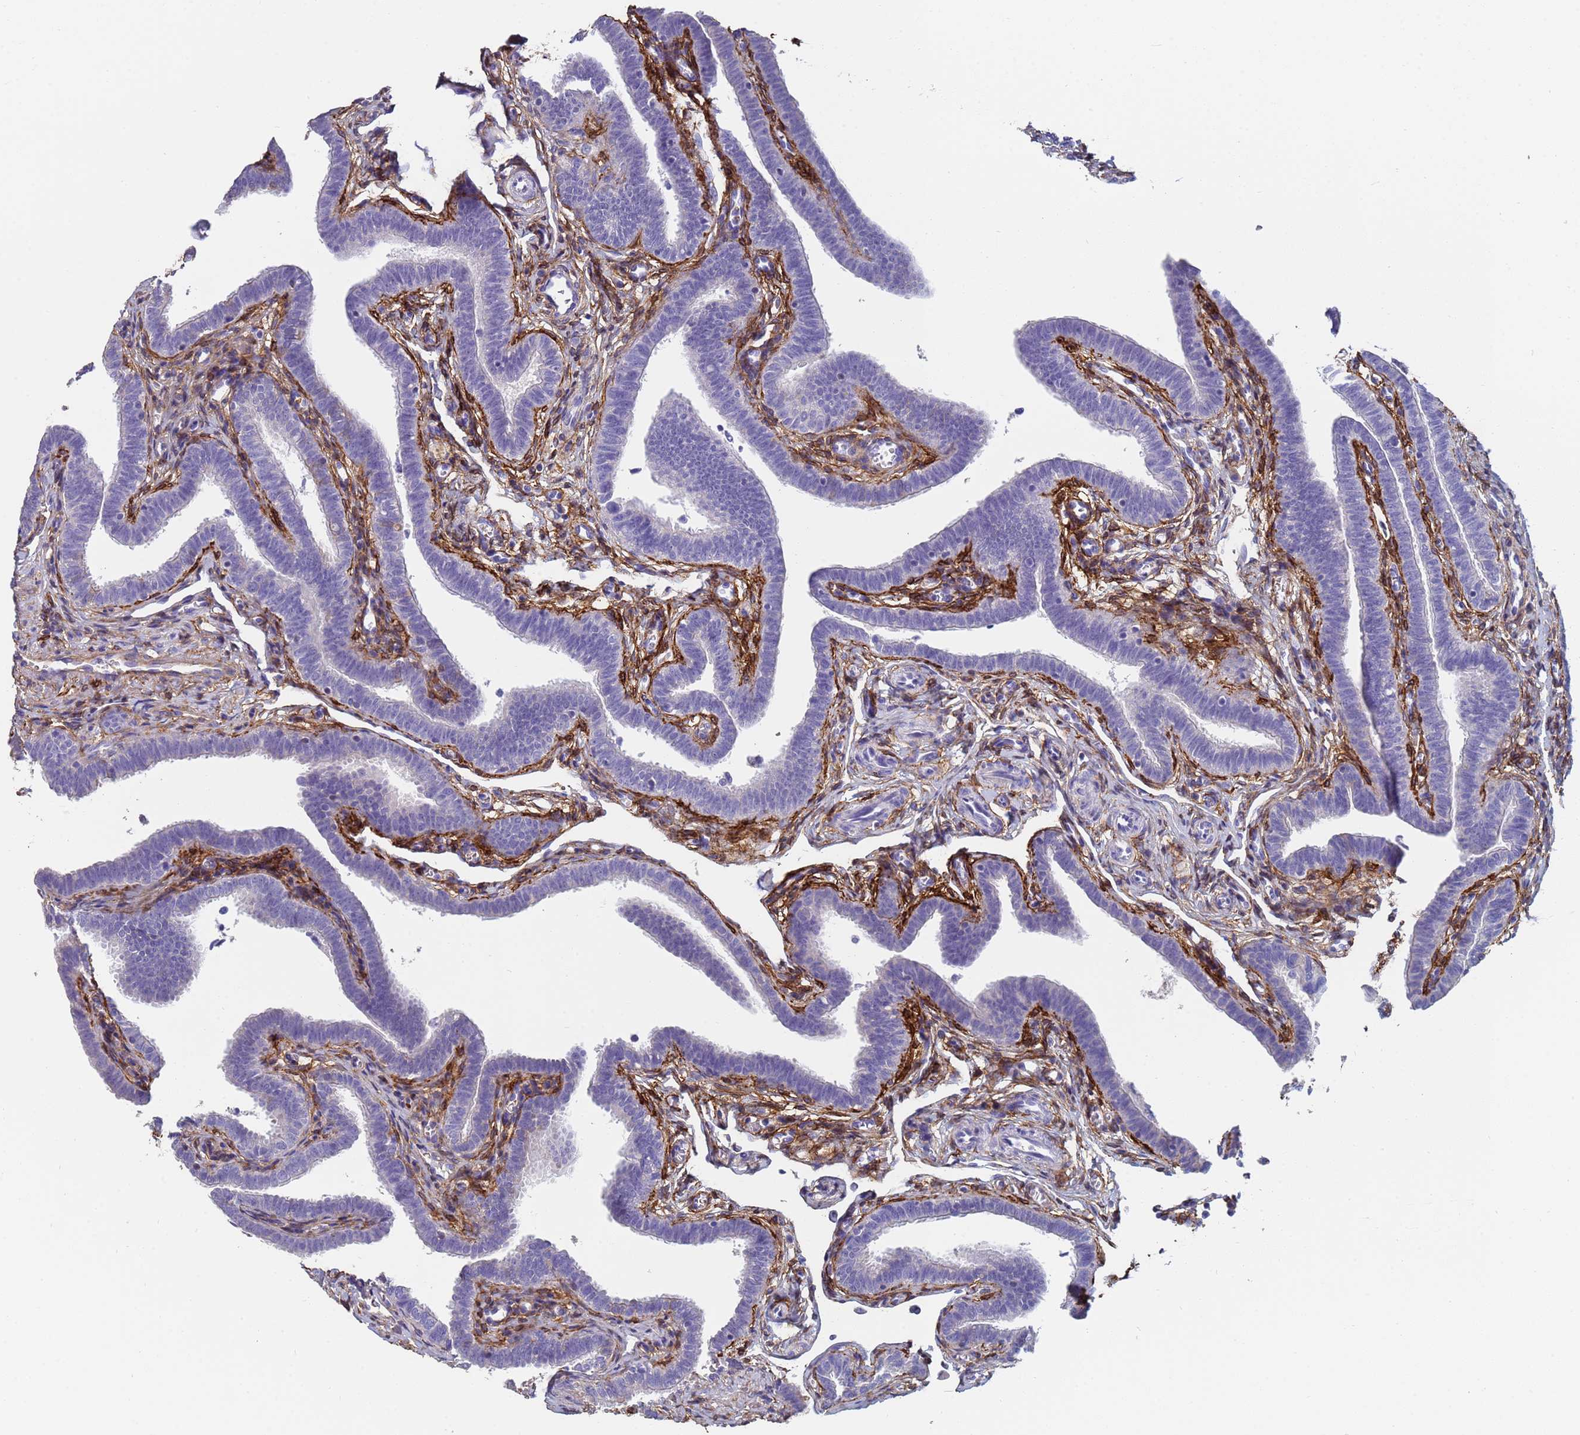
{"staining": {"intensity": "negative", "quantity": "none", "location": "none"}, "tissue": "fallopian tube", "cell_type": "Glandular cells", "image_type": "normal", "snomed": [{"axis": "morphology", "description": "Normal tissue, NOS"}, {"axis": "topography", "description": "Fallopian tube"}], "caption": "Immunohistochemical staining of normal fallopian tube demonstrates no significant staining in glandular cells. (DAB (3,3'-diaminobenzidine) immunohistochemistry visualized using brightfield microscopy, high magnification).", "gene": "ABCA8", "patient": {"sex": "female", "age": 36}}